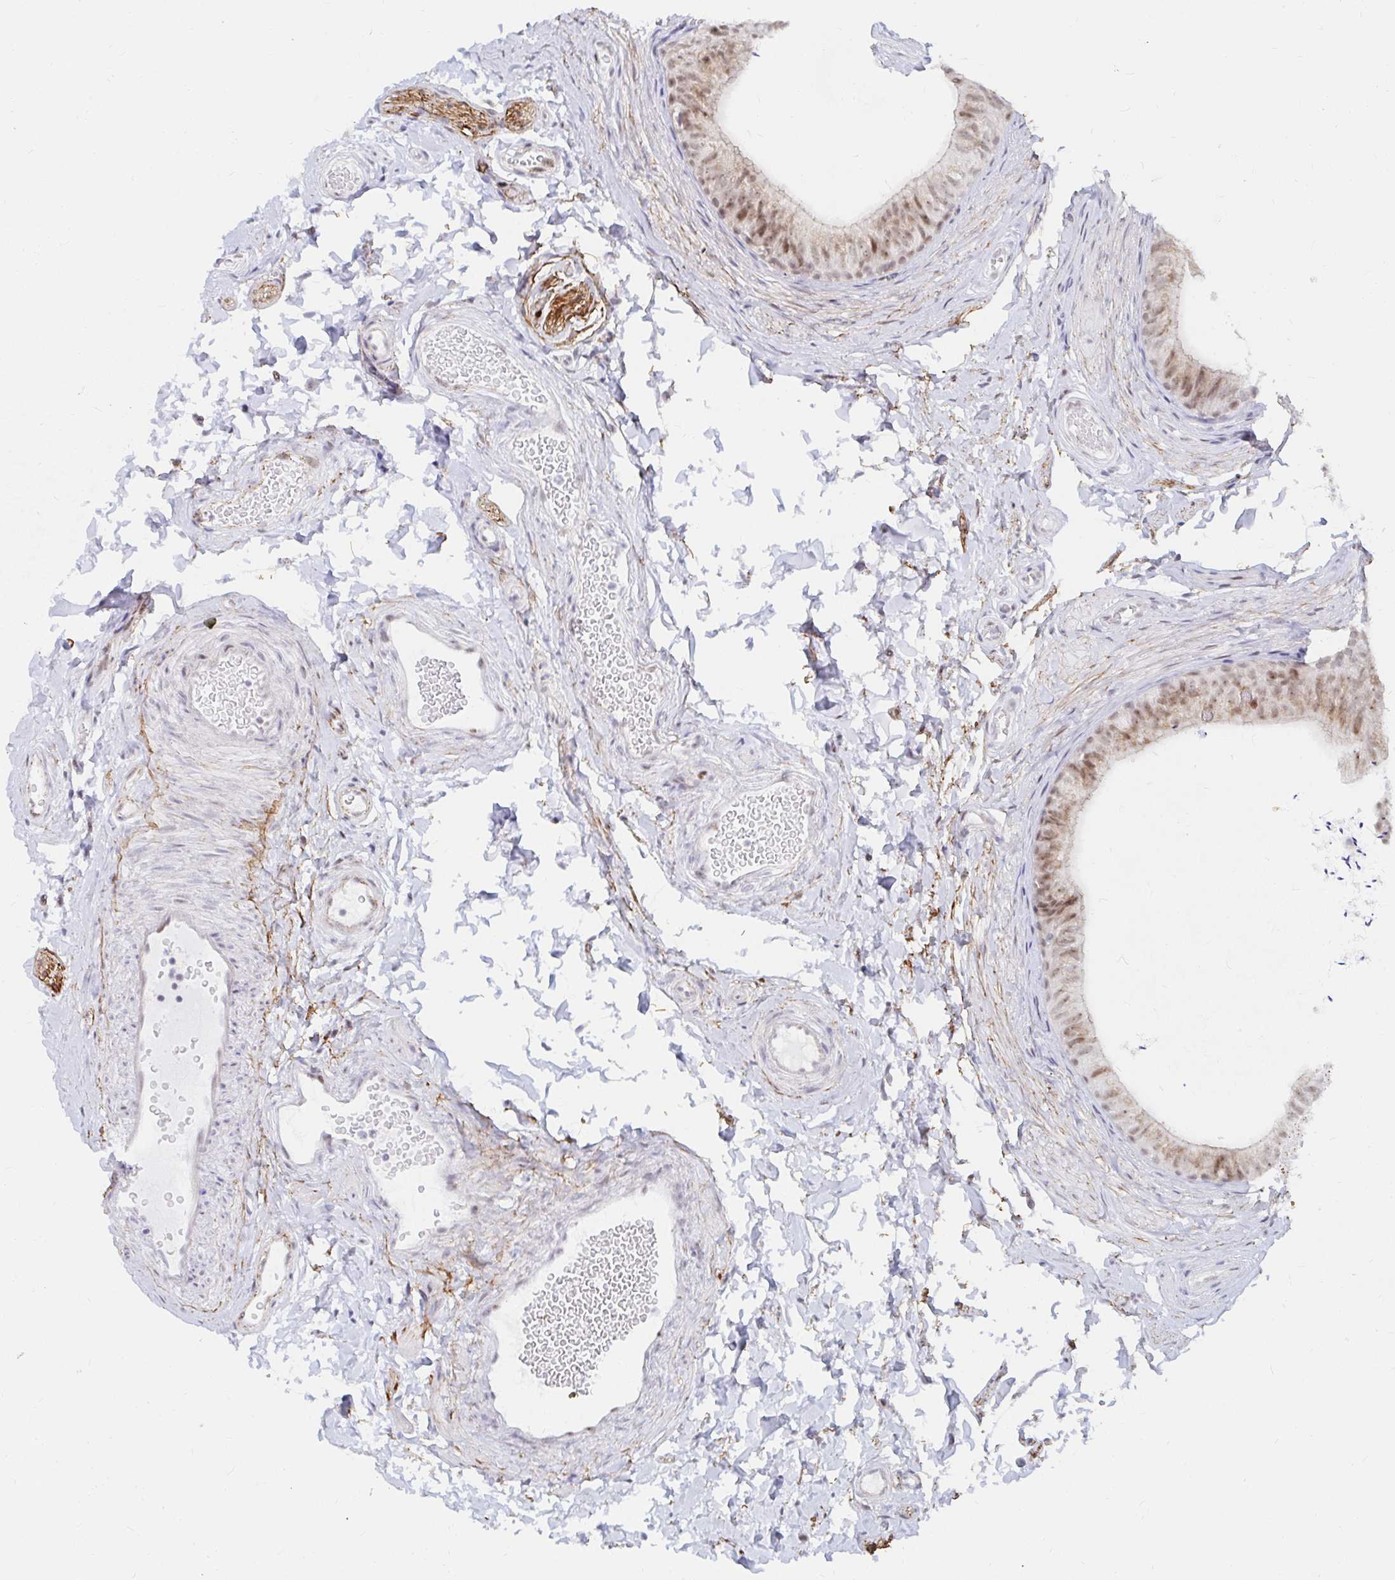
{"staining": {"intensity": "moderate", "quantity": ">75%", "location": "nuclear"}, "tissue": "epididymis", "cell_type": "Glandular cells", "image_type": "normal", "snomed": [{"axis": "morphology", "description": "Normal tissue, NOS"}, {"axis": "topography", "description": "Epididymis, spermatic cord, NOS"}, {"axis": "topography", "description": "Epididymis"}, {"axis": "topography", "description": "Peripheral nerve tissue"}], "caption": "This micrograph displays immunohistochemistry staining of benign human epididymis, with medium moderate nuclear staining in approximately >75% of glandular cells.", "gene": "COL28A1", "patient": {"sex": "male", "age": 29}}